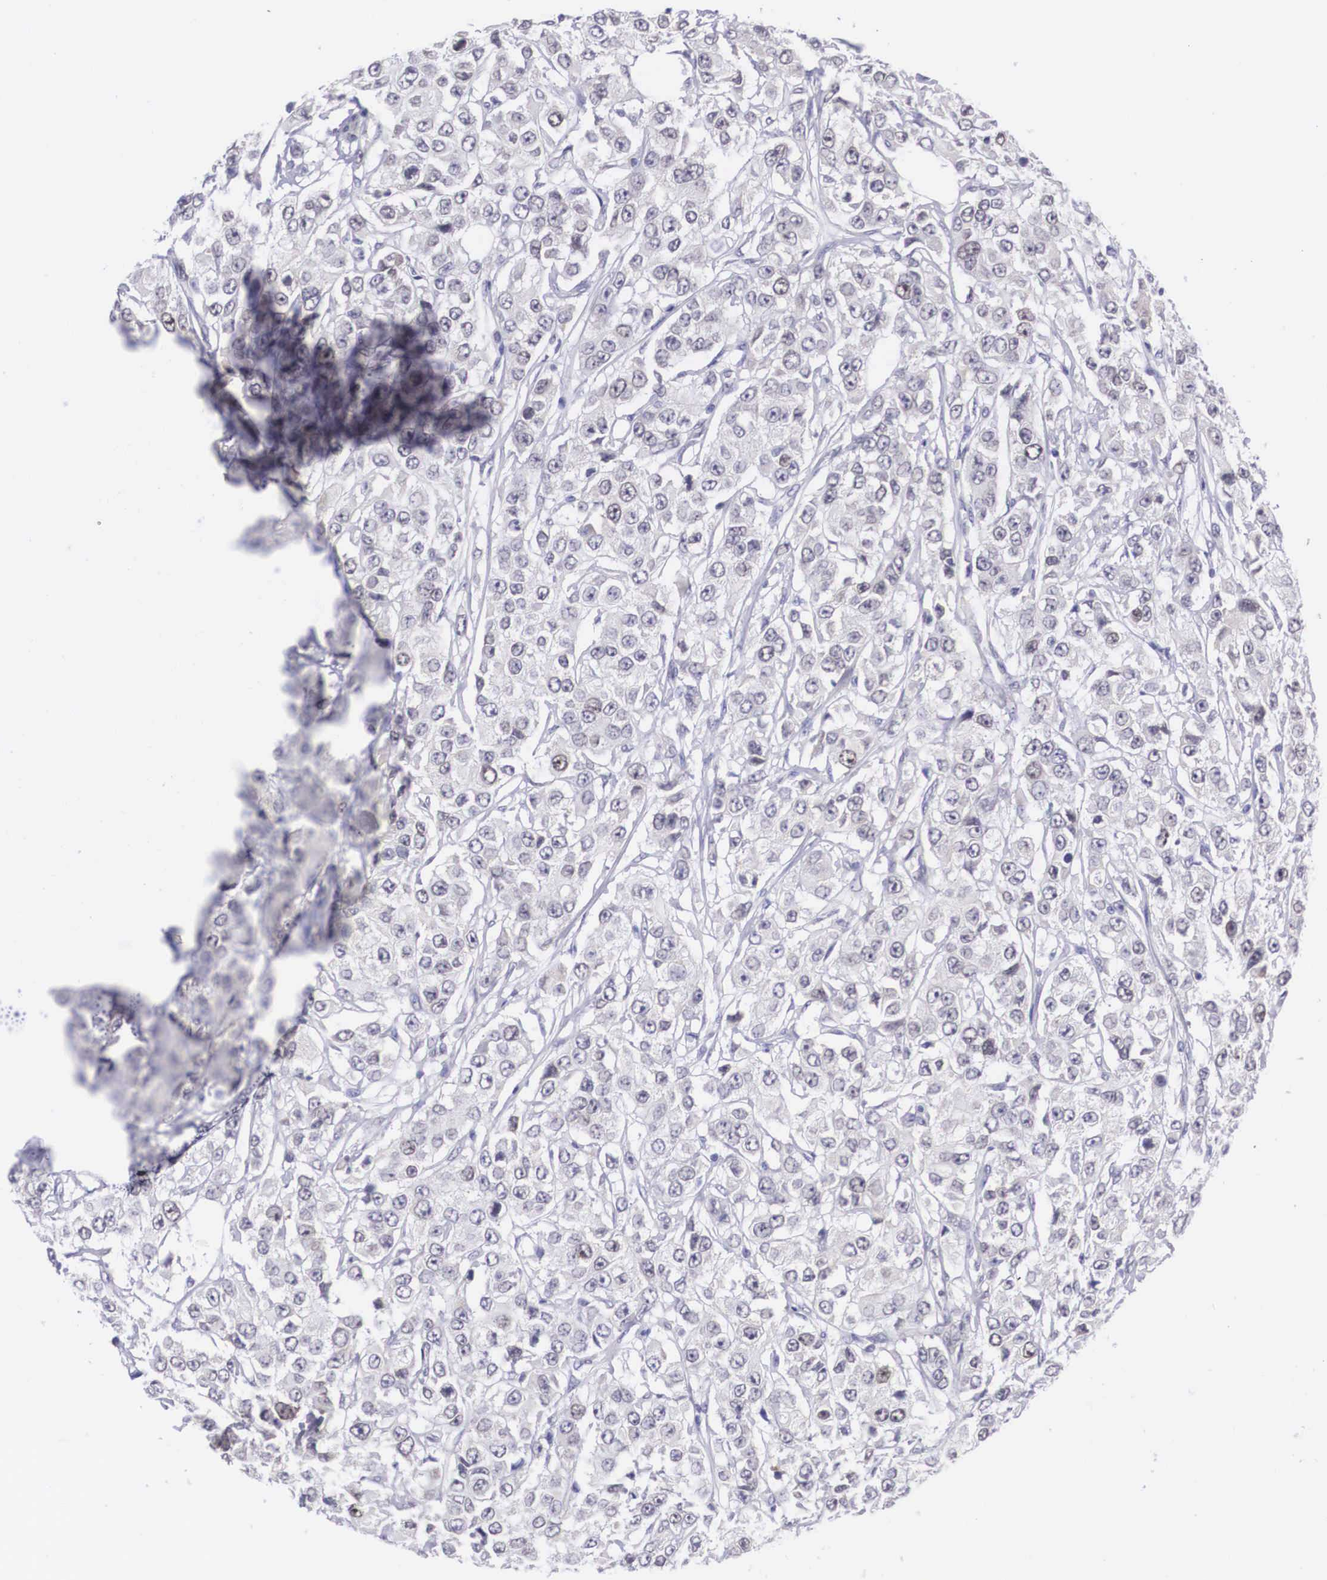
{"staining": {"intensity": "negative", "quantity": "none", "location": "none"}, "tissue": "breast cancer", "cell_type": "Tumor cells", "image_type": "cancer", "snomed": [{"axis": "morphology", "description": "Duct carcinoma"}, {"axis": "topography", "description": "Breast"}], "caption": "Breast cancer was stained to show a protein in brown. There is no significant positivity in tumor cells.", "gene": "SOX11", "patient": {"sex": "female", "age": 58}}